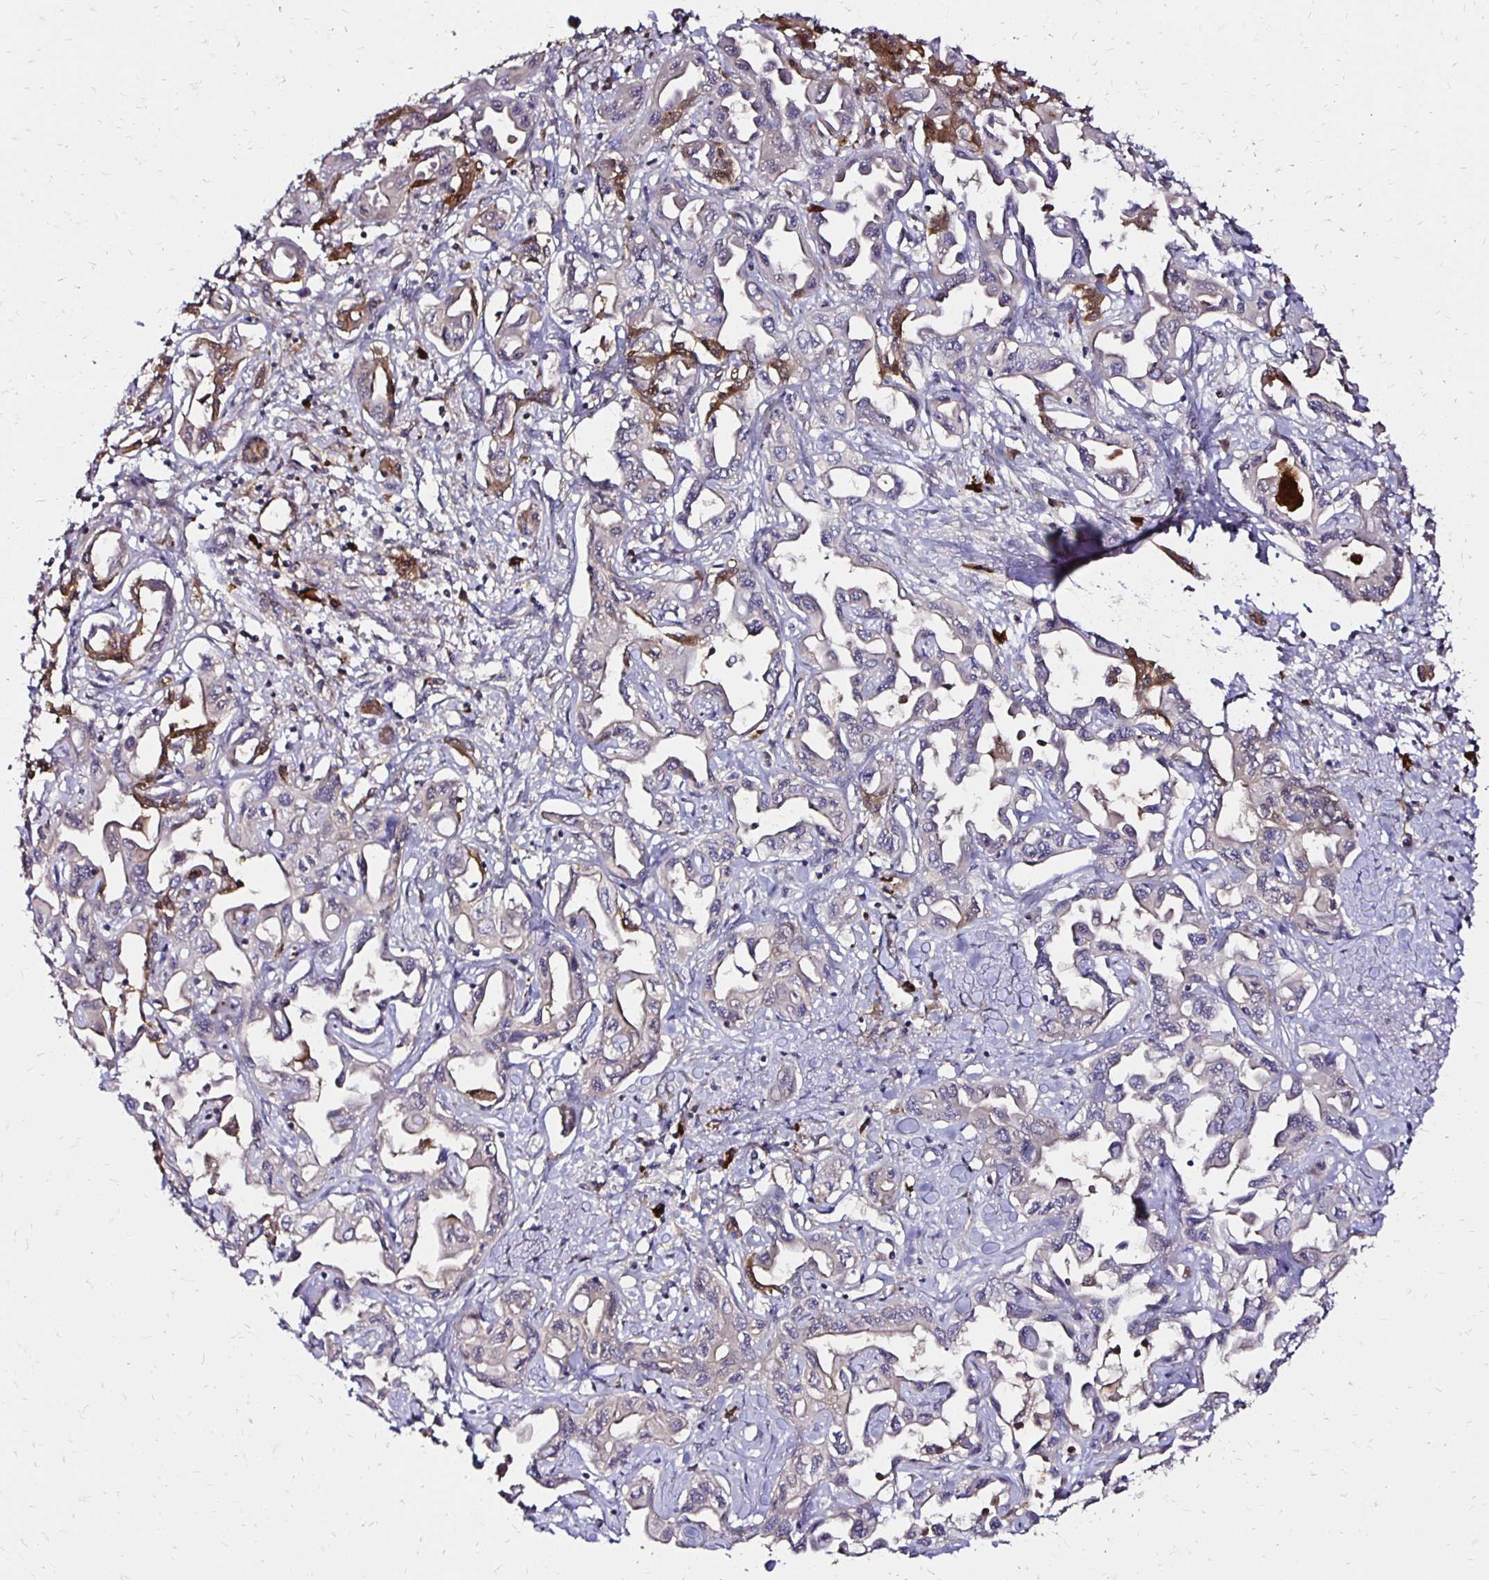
{"staining": {"intensity": "moderate", "quantity": "<25%", "location": "cytoplasmic/membranous"}, "tissue": "liver cancer", "cell_type": "Tumor cells", "image_type": "cancer", "snomed": [{"axis": "morphology", "description": "Cholangiocarcinoma"}, {"axis": "topography", "description": "Liver"}], "caption": "Immunohistochemical staining of human liver cancer demonstrates low levels of moderate cytoplasmic/membranous expression in about <25% of tumor cells.", "gene": "TXN", "patient": {"sex": "female", "age": 64}}